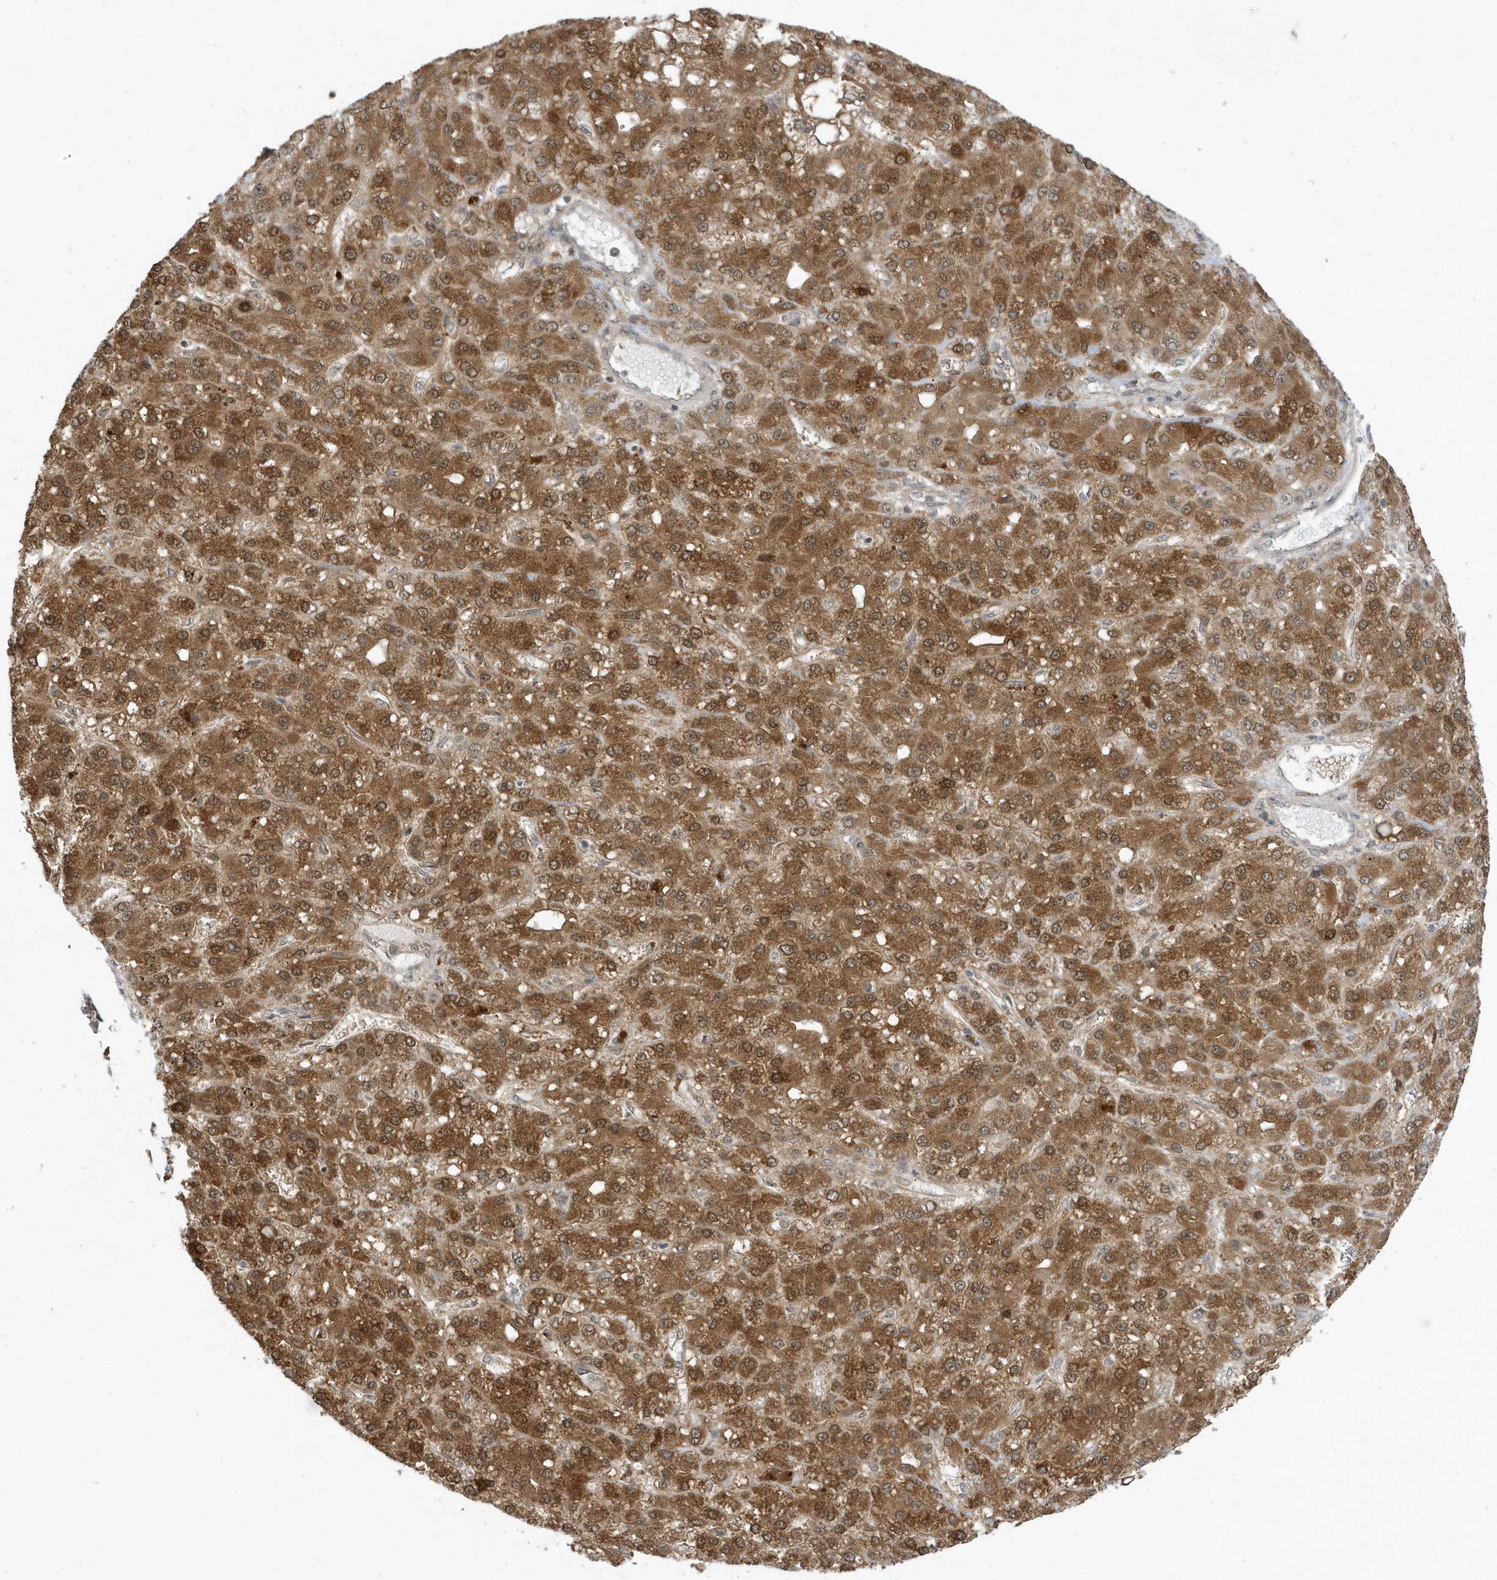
{"staining": {"intensity": "strong", "quantity": ">75%", "location": "cytoplasmic/membranous,nuclear"}, "tissue": "liver cancer", "cell_type": "Tumor cells", "image_type": "cancer", "snomed": [{"axis": "morphology", "description": "Carcinoma, Hepatocellular, NOS"}, {"axis": "topography", "description": "Liver"}], "caption": "Brown immunohistochemical staining in hepatocellular carcinoma (liver) reveals strong cytoplasmic/membranous and nuclear positivity in approximately >75% of tumor cells.", "gene": "USP53", "patient": {"sex": "male", "age": 67}}